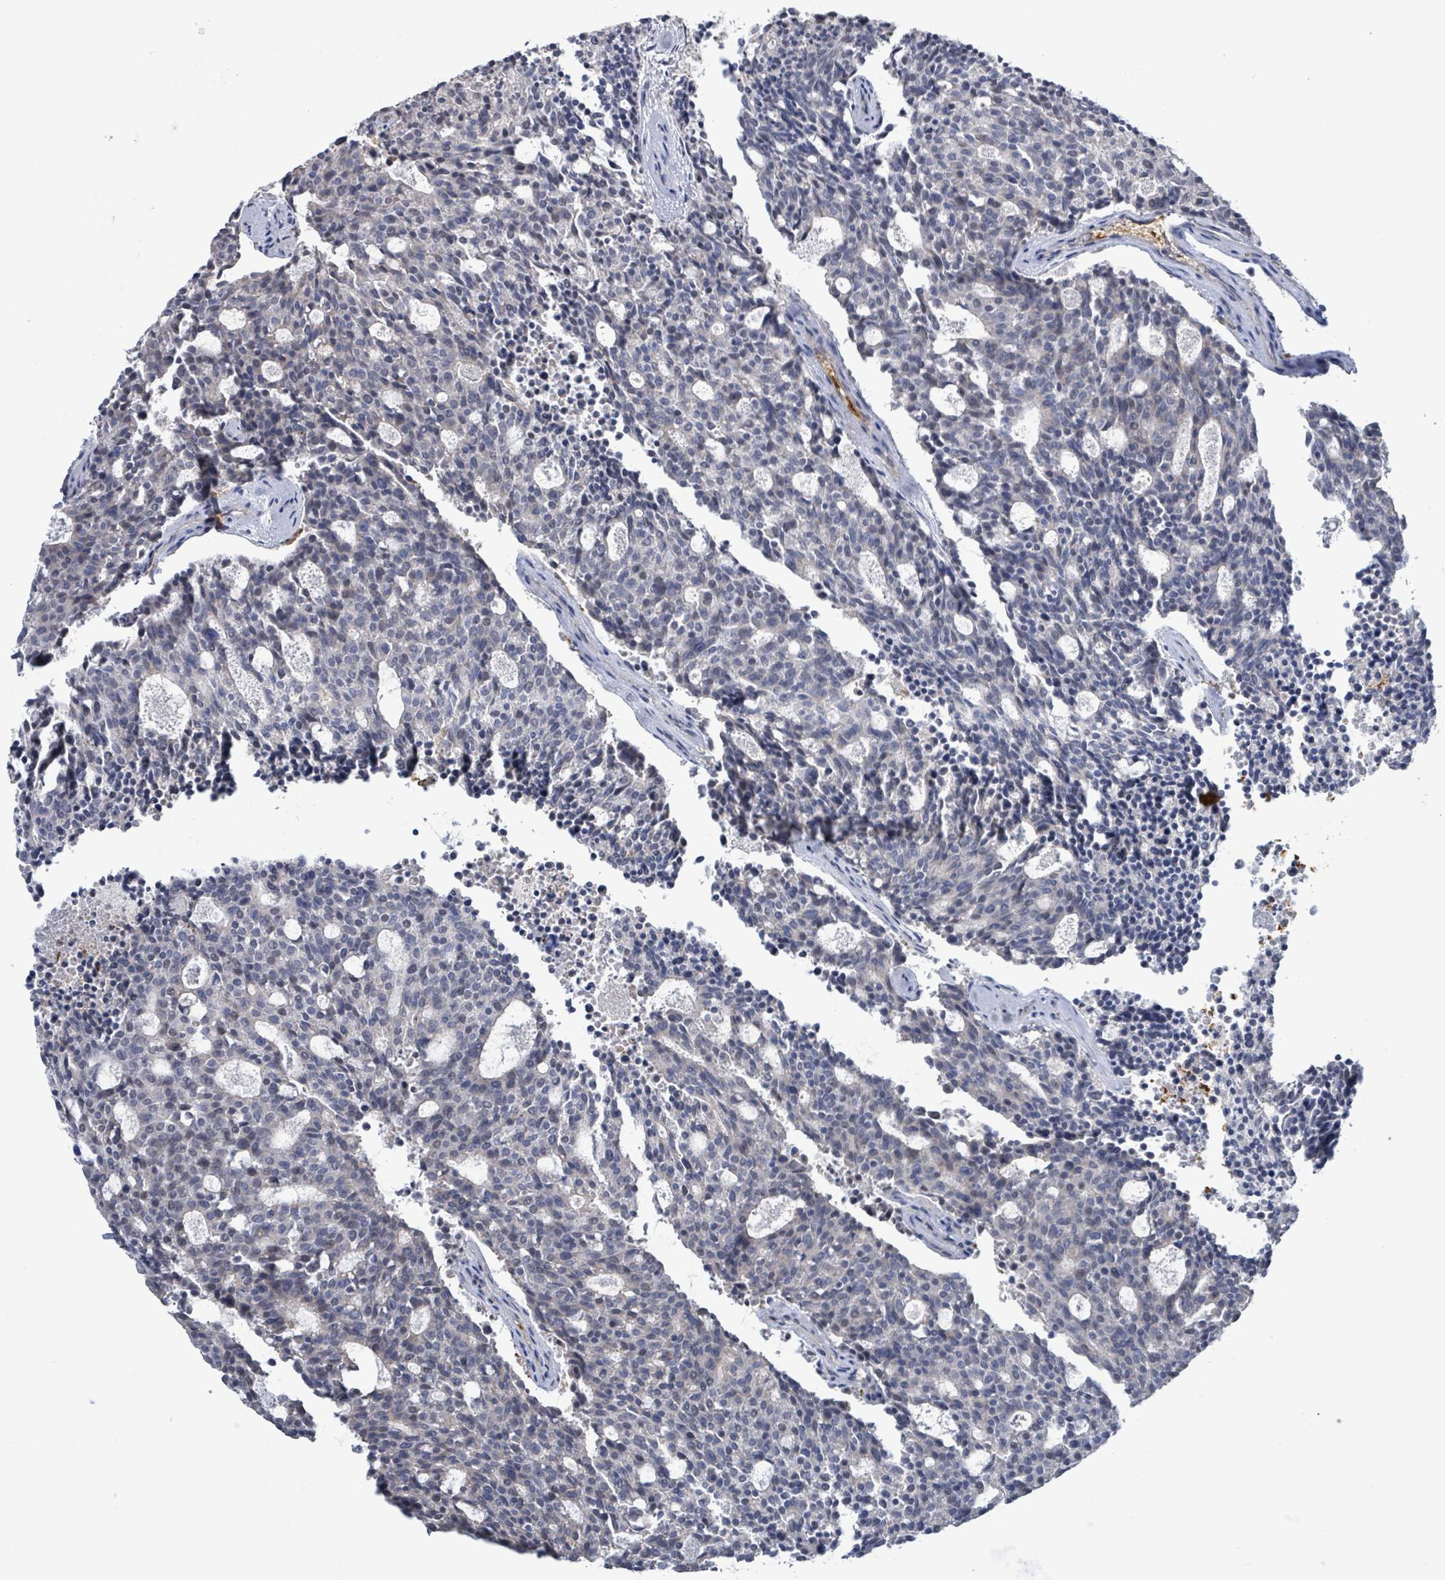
{"staining": {"intensity": "negative", "quantity": "none", "location": "none"}, "tissue": "carcinoid", "cell_type": "Tumor cells", "image_type": "cancer", "snomed": [{"axis": "morphology", "description": "Carcinoid, malignant, NOS"}, {"axis": "topography", "description": "Pancreas"}], "caption": "An immunohistochemistry micrograph of malignant carcinoid is shown. There is no staining in tumor cells of malignant carcinoid.", "gene": "SEBOX", "patient": {"sex": "female", "age": 54}}